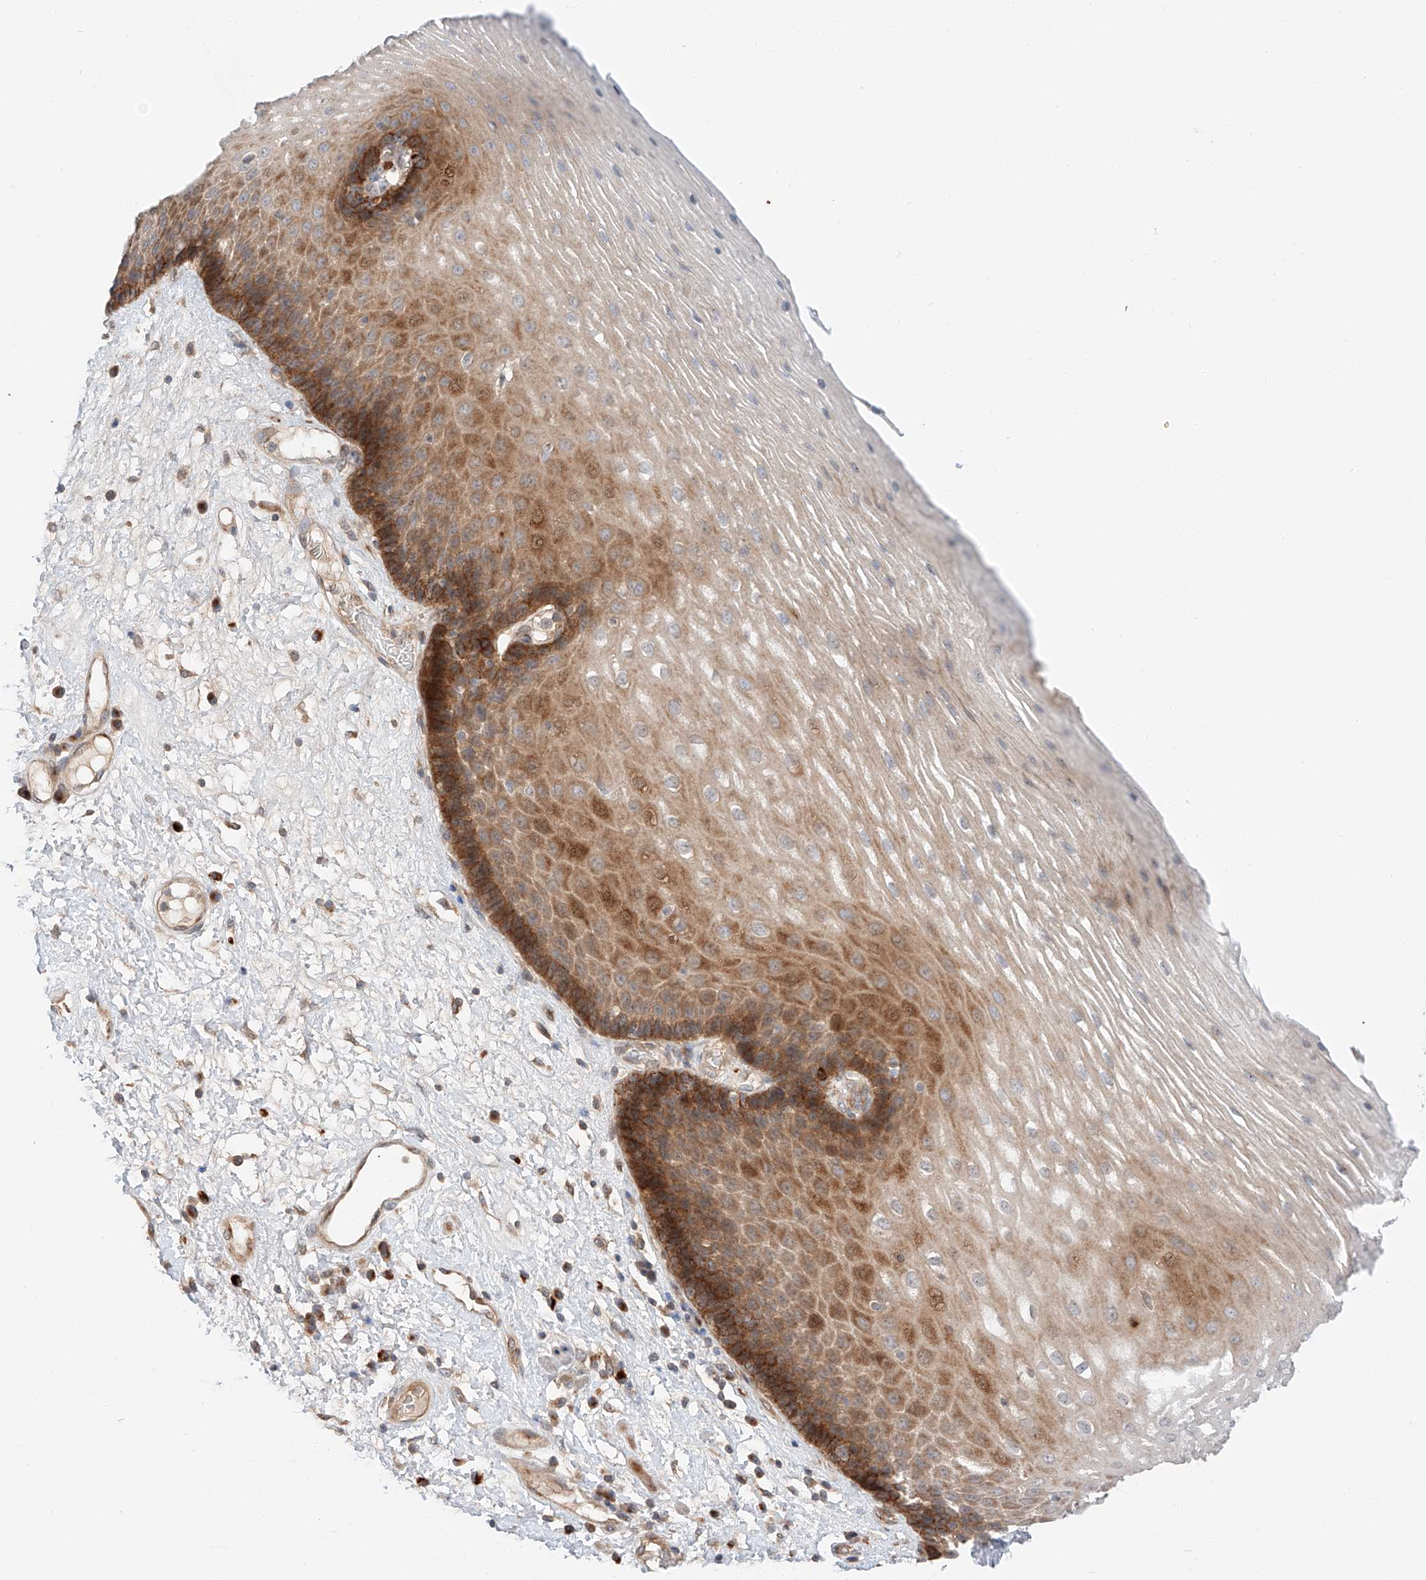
{"staining": {"intensity": "strong", "quantity": "25%-75%", "location": "cytoplasmic/membranous"}, "tissue": "esophagus", "cell_type": "Squamous epithelial cells", "image_type": "normal", "snomed": [{"axis": "morphology", "description": "Normal tissue, NOS"}, {"axis": "morphology", "description": "Adenocarcinoma, NOS"}, {"axis": "topography", "description": "Esophagus"}], "caption": "Brown immunohistochemical staining in benign human esophagus reveals strong cytoplasmic/membranous expression in approximately 25%-75% of squamous epithelial cells.", "gene": "XPNPEP1", "patient": {"sex": "male", "age": 62}}